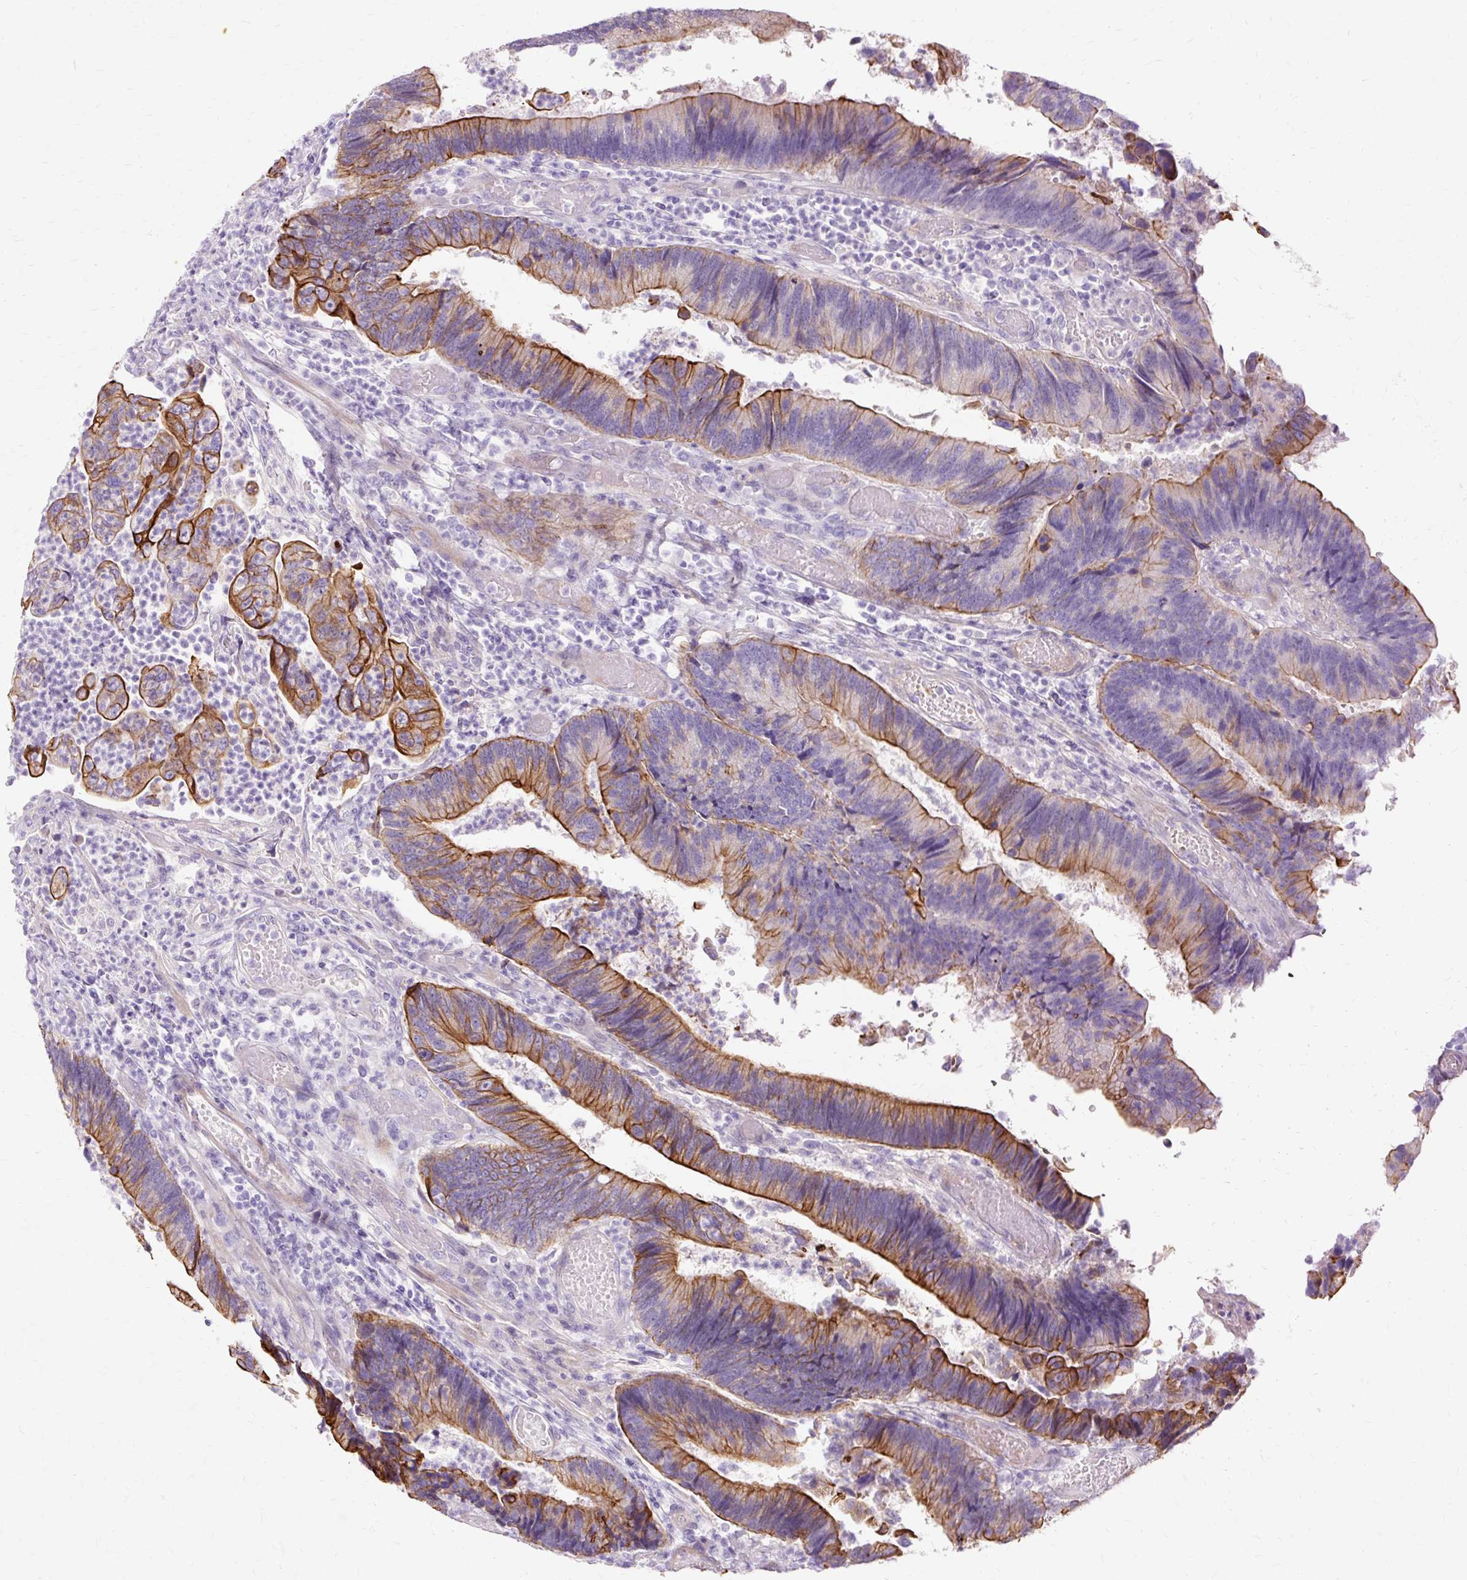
{"staining": {"intensity": "strong", "quantity": "25%-75%", "location": "cytoplasmic/membranous"}, "tissue": "colorectal cancer", "cell_type": "Tumor cells", "image_type": "cancer", "snomed": [{"axis": "morphology", "description": "Adenocarcinoma, NOS"}, {"axis": "topography", "description": "Colon"}], "caption": "A histopathology image of human colorectal cancer stained for a protein shows strong cytoplasmic/membranous brown staining in tumor cells.", "gene": "DCTN4", "patient": {"sex": "female", "age": 67}}